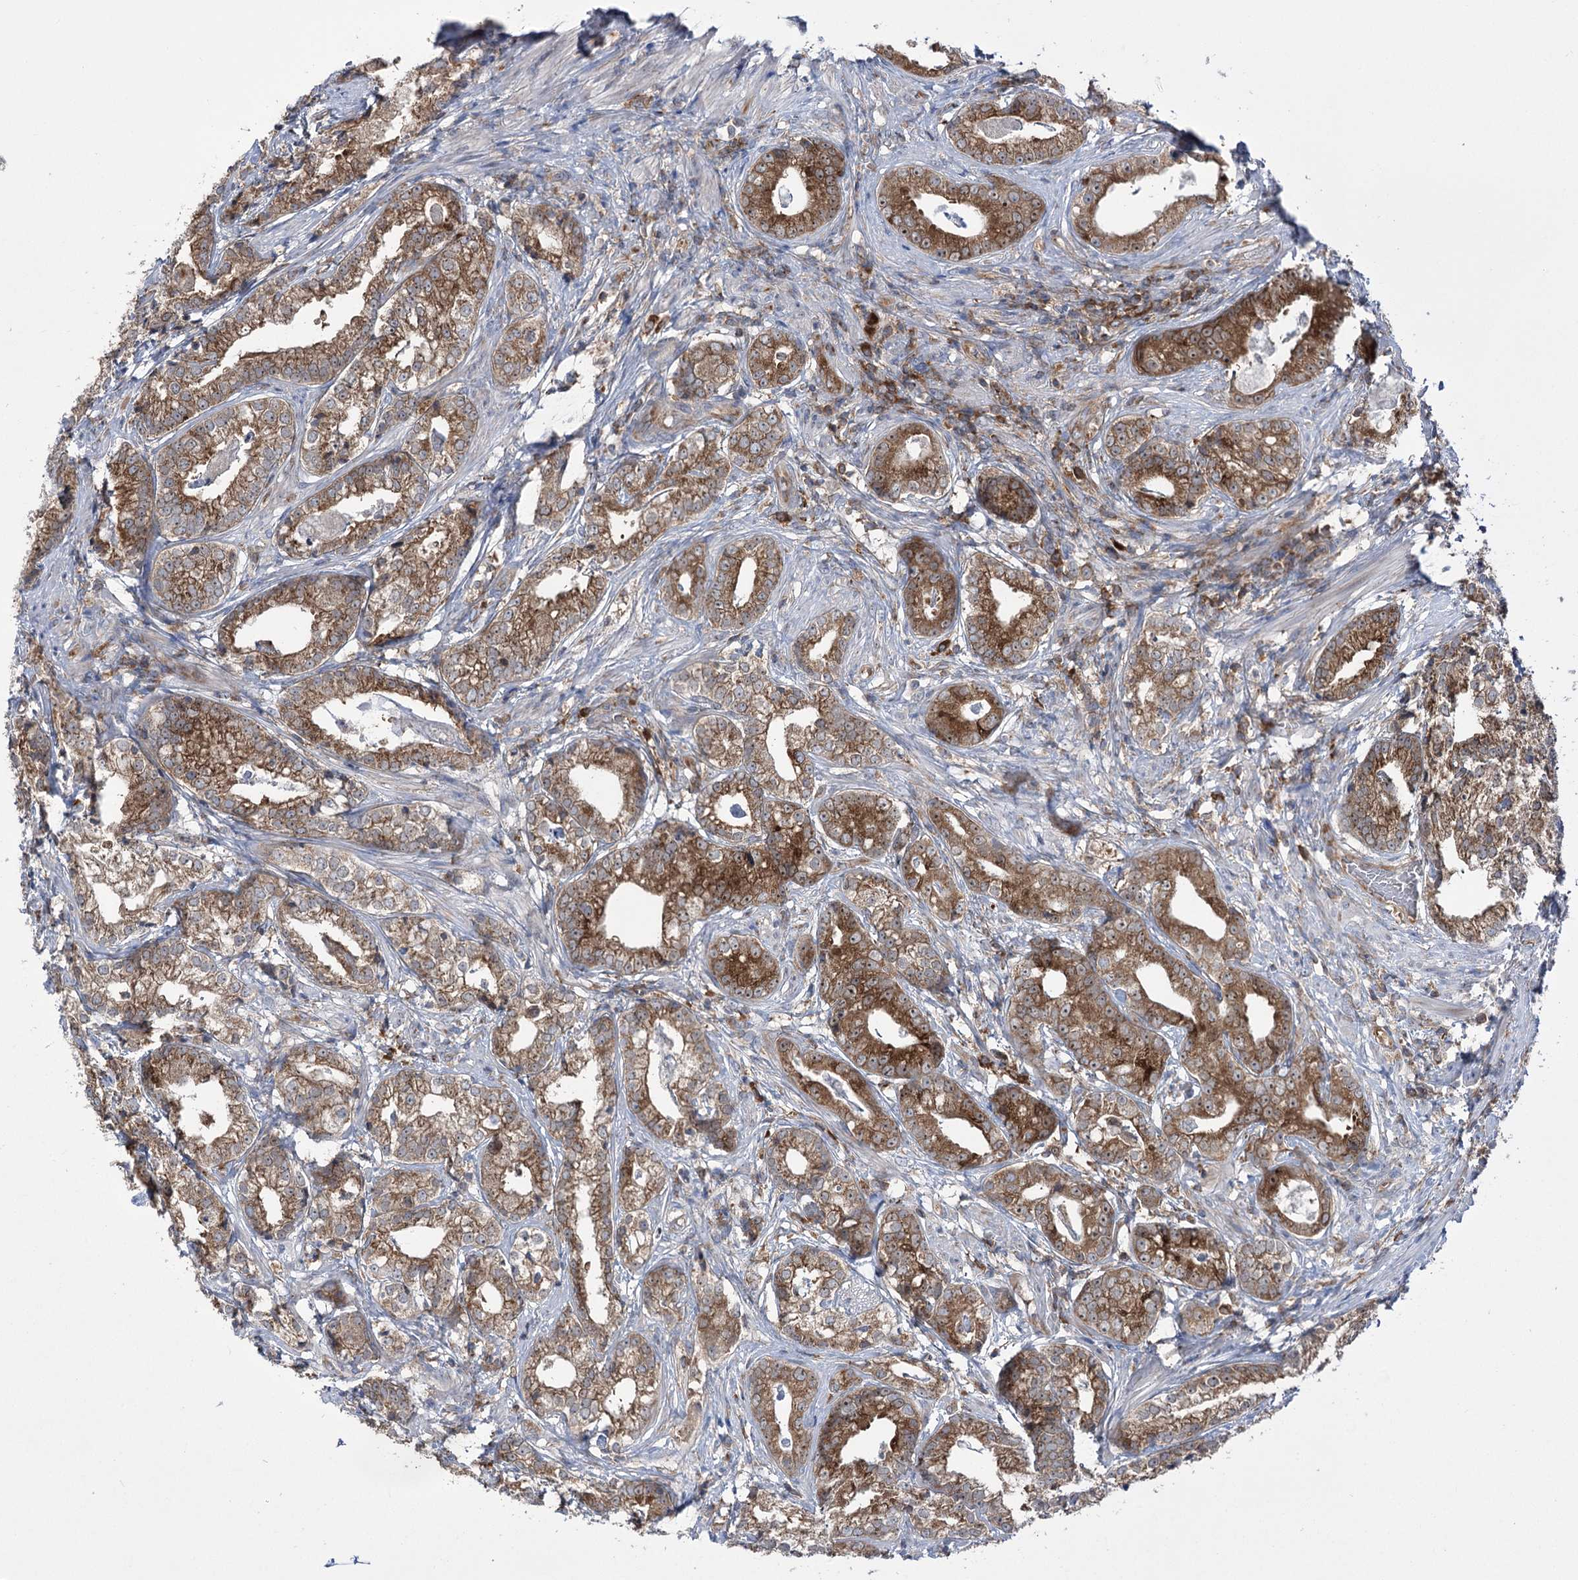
{"staining": {"intensity": "moderate", "quantity": ">75%", "location": "cytoplasmic/membranous"}, "tissue": "prostate cancer", "cell_type": "Tumor cells", "image_type": "cancer", "snomed": [{"axis": "morphology", "description": "Adenocarcinoma, High grade"}, {"axis": "topography", "description": "Prostate"}], "caption": "Prostate adenocarcinoma (high-grade) stained for a protein displays moderate cytoplasmic/membranous positivity in tumor cells.", "gene": "ZNF622", "patient": {"sex": "male", "age": 69}}